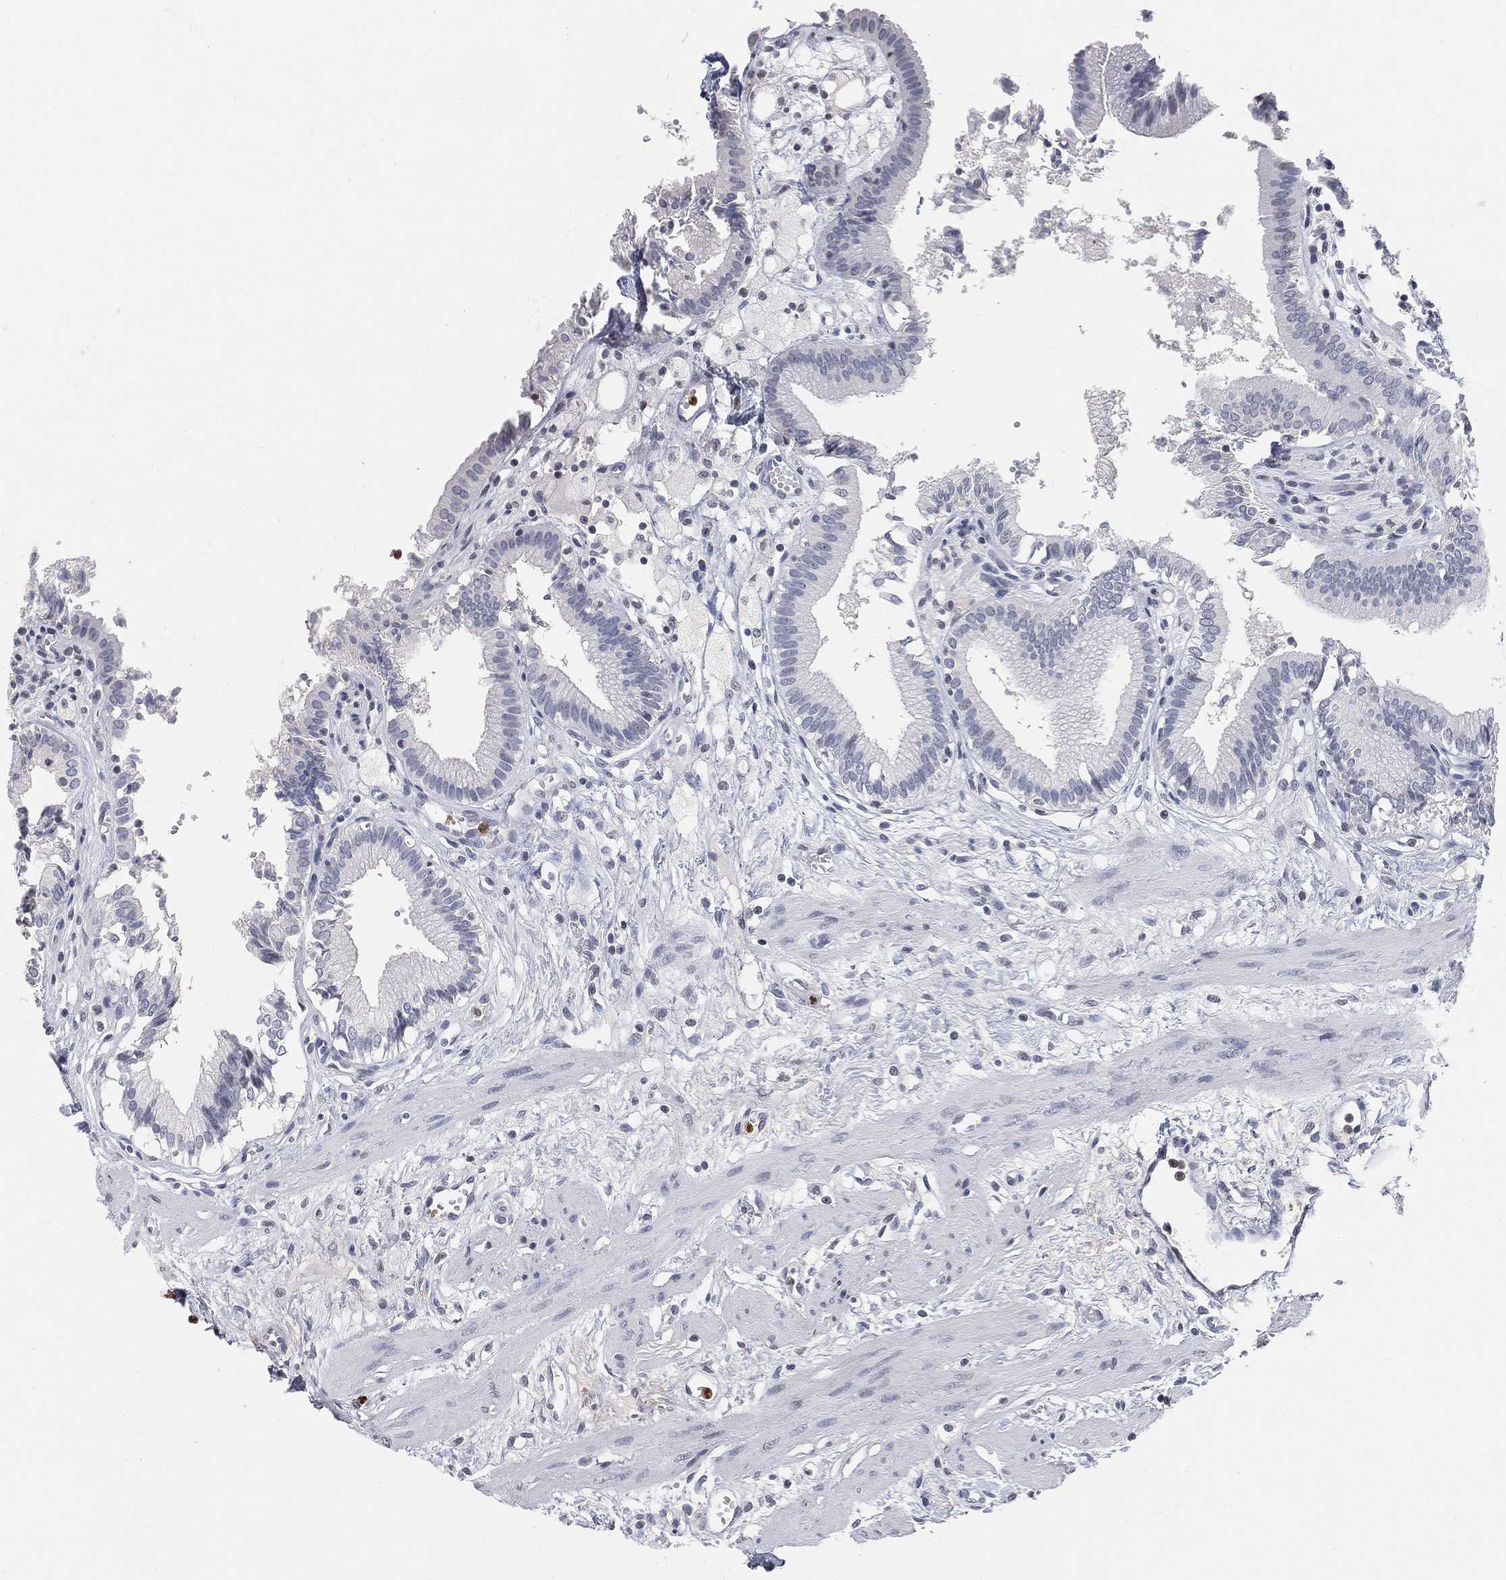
{"staining": {"intensity": "negative", "quantity": "none", "location": "none"}, "tissue": "gallbladder", "cell_type": "Glandular cells", "image_type": "normal", "snomed": [{"axis": "morphology", "description": "Normal tissue, NOS"}, {"axis": "topography", "description": "Gallbladder"}], "caption": "This micrograph is of normal gallbladder stained with immunohistochemistry to label a protein in brown with the nuclei are counter-stained blue. There is no expression in glandular cells. The staining is performed using DAB (3,3'-diaminobenzidine) brown chromogen with nuclei counter-stained in using hematoxylin.", "gene": "ARG1", "patient": {"sex": "female", "age": 24}}